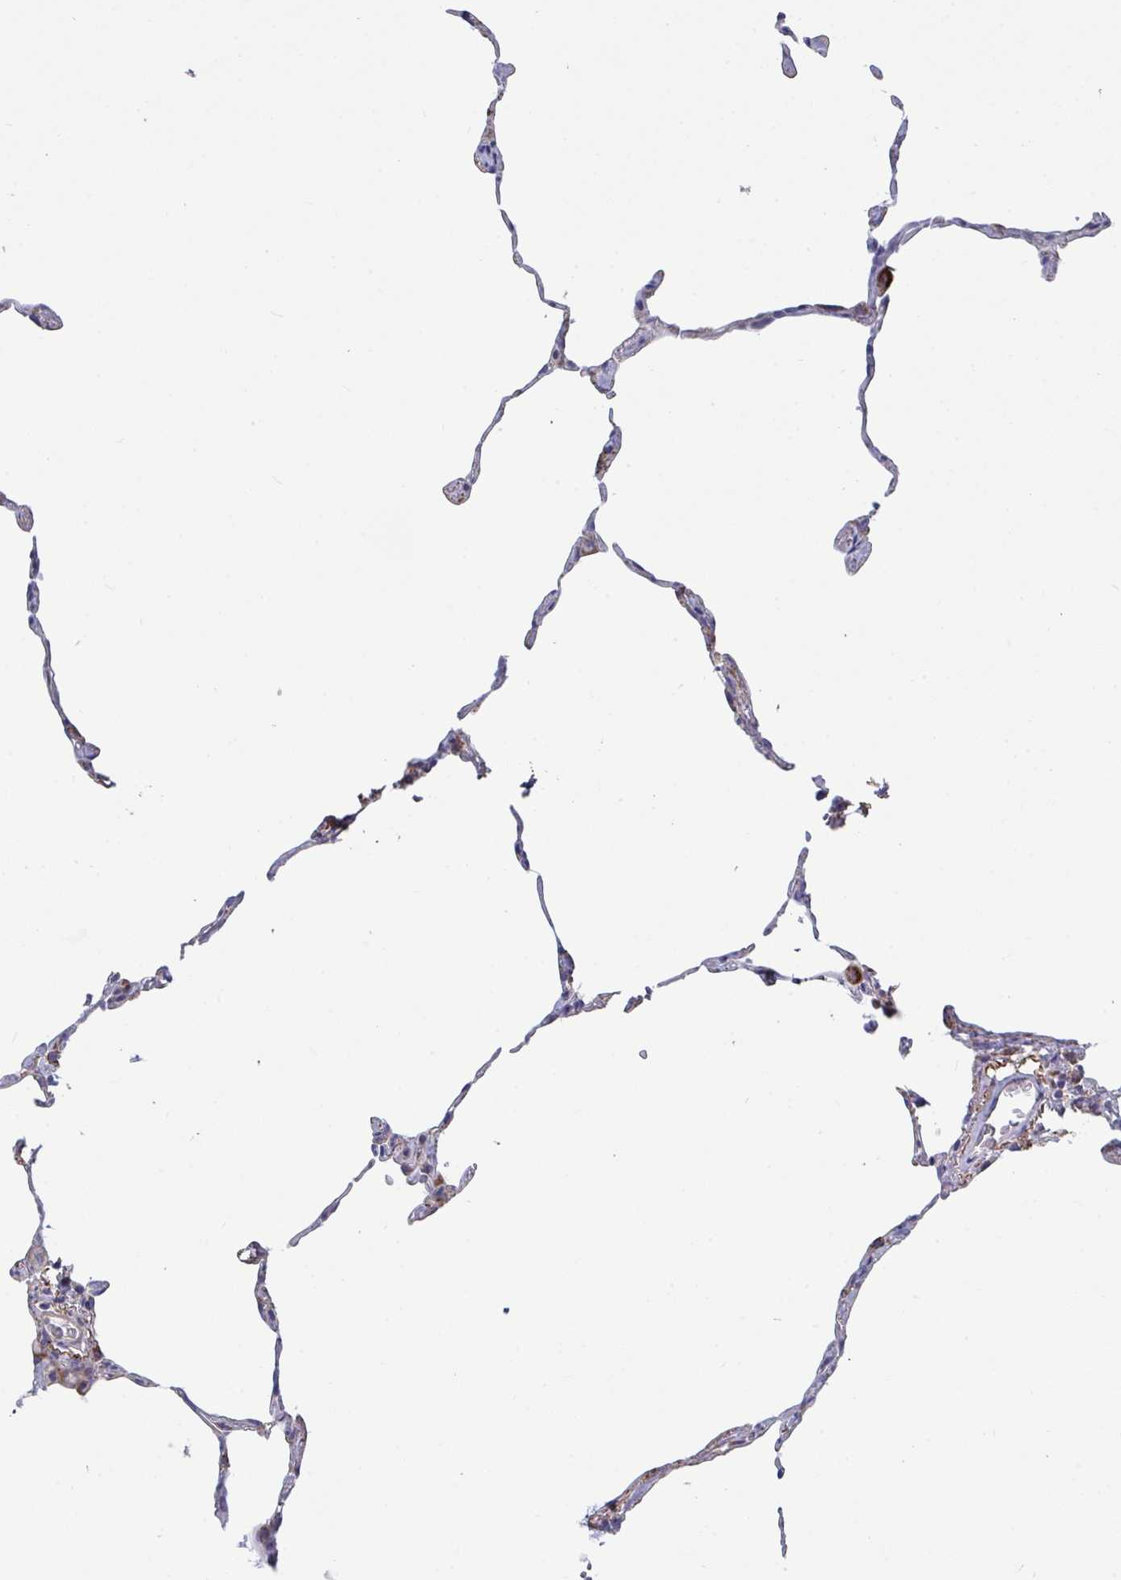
{"staining": {"intensity": "moderate", "quantity": "25%-75%", "location": "cytoplasmic/membranous"}, "tissue": "lung", "cell_type": "Alveolar cells", "image_type": "normal", "snomed": [{"axis": "morphology", "description": "Normal tissue, NOS"}, {"axis": "topography", "description": "Lung"}], "caption": "IHC staining of benign lung, which displays medium levels of moderate cytoplasmic/membranous expression in approximately 25%-75% of alveolar cells indicating moderate cytoplasmic/membranous protein positivity. The staining was performed using DAB (3,3'-diaminobenzidine) (brown) for protein detection and nuclei were counterstained in hematoxylin (blue).", "gene": "FAM156A", "patient": {"sex": "female", "age": 57}}